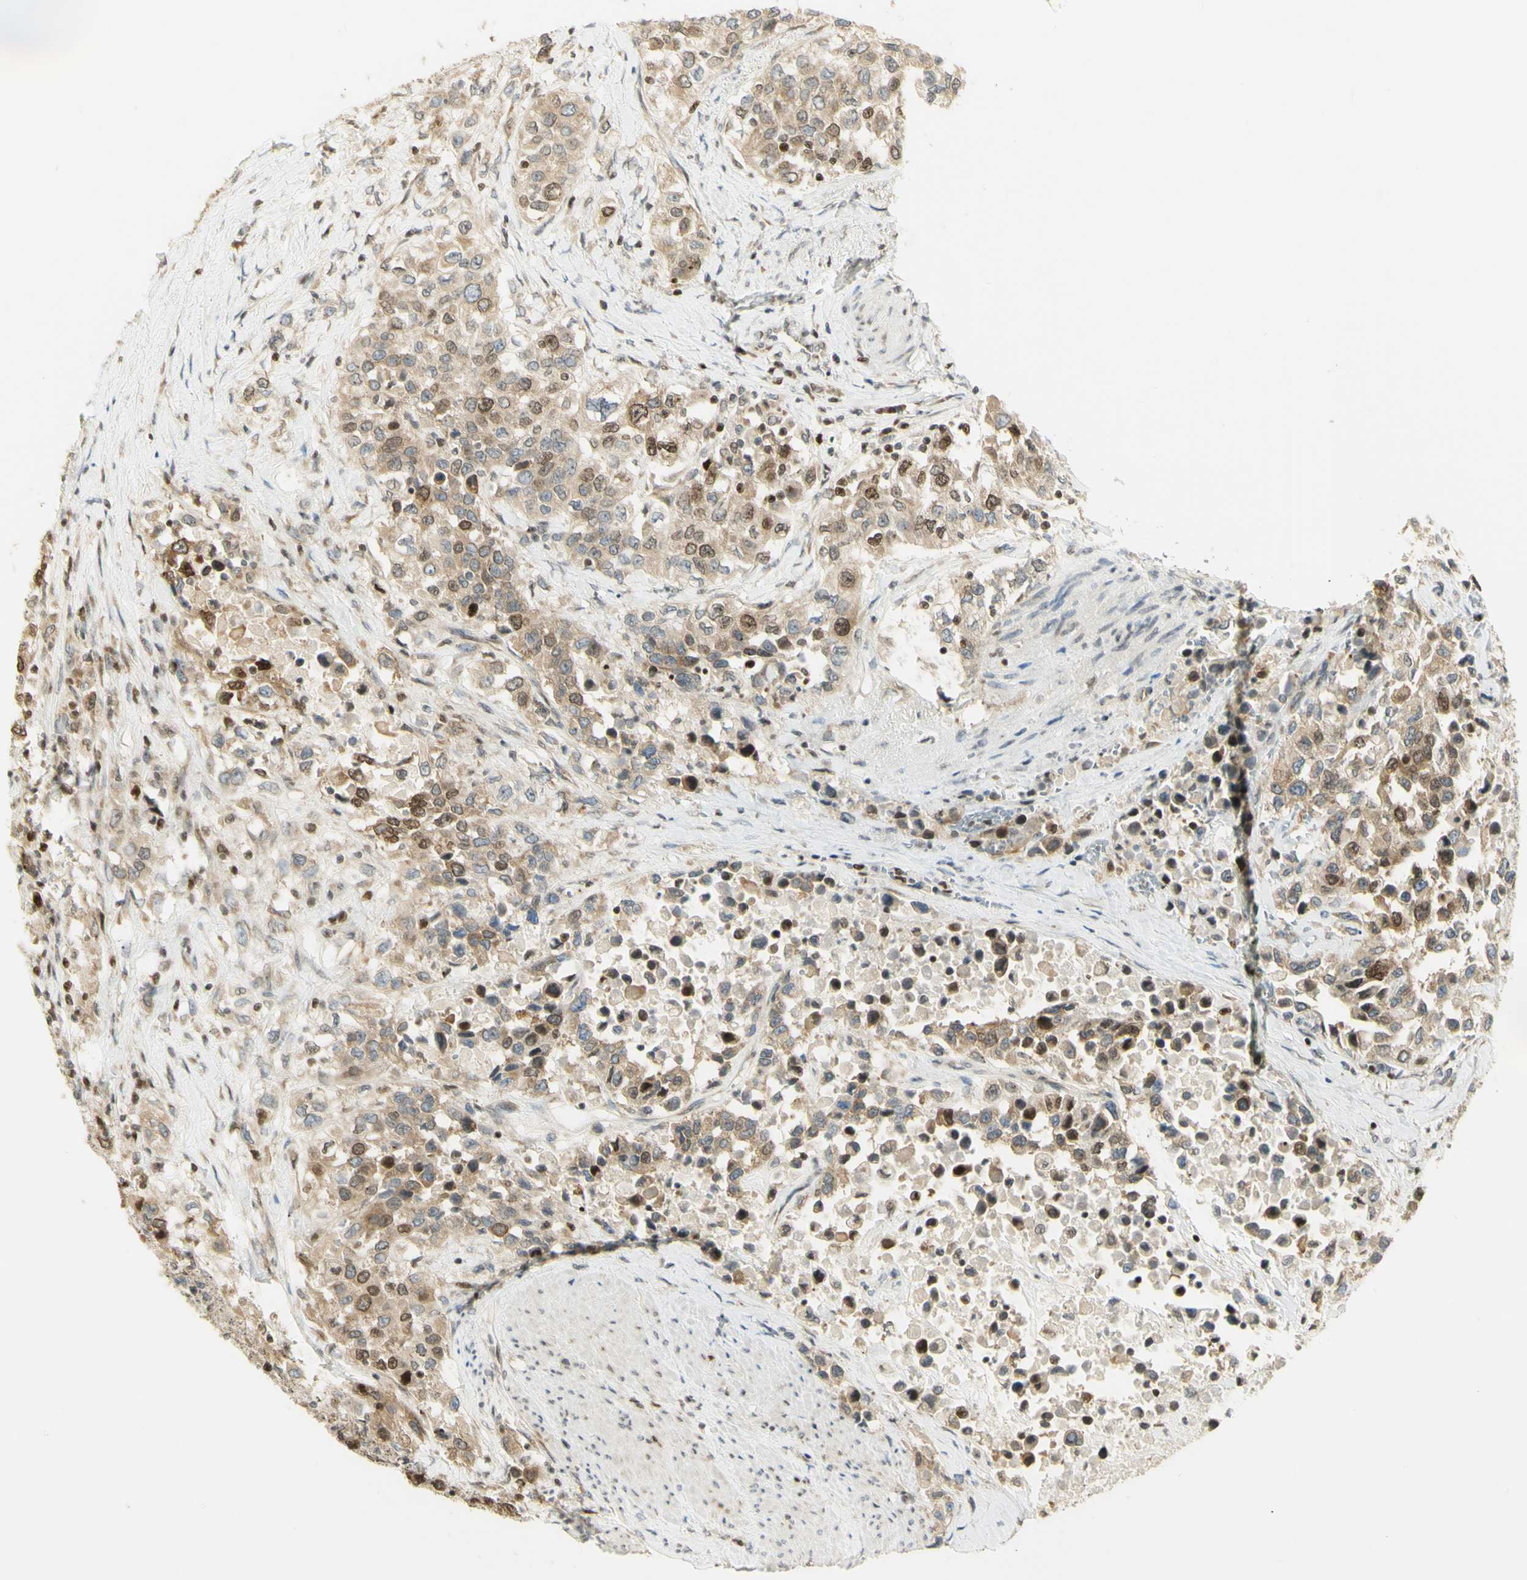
{"staining": {"intensity": "strong", "quantity": "<25%", "location": "cytoplasmic/membranous,nuclear"}, "tissue": "urothelial cancer", "cell_type": "Tumor cells", "image_type": "cancer", "snomed": [{"axis": "morphology", "description": "Urothelial carcinoma, High grade"}, {"axis": "topography", "description": "Urinary bladder"}], "caption": "Protein expression analysis of urothelial carcinoma (high-grade) displays strong cytoplasmic/membranous and nuclear expression in approximately <25% of tumor cells.", "gene": "KIF11", "patient": {"sex": "female", "age": 80}}